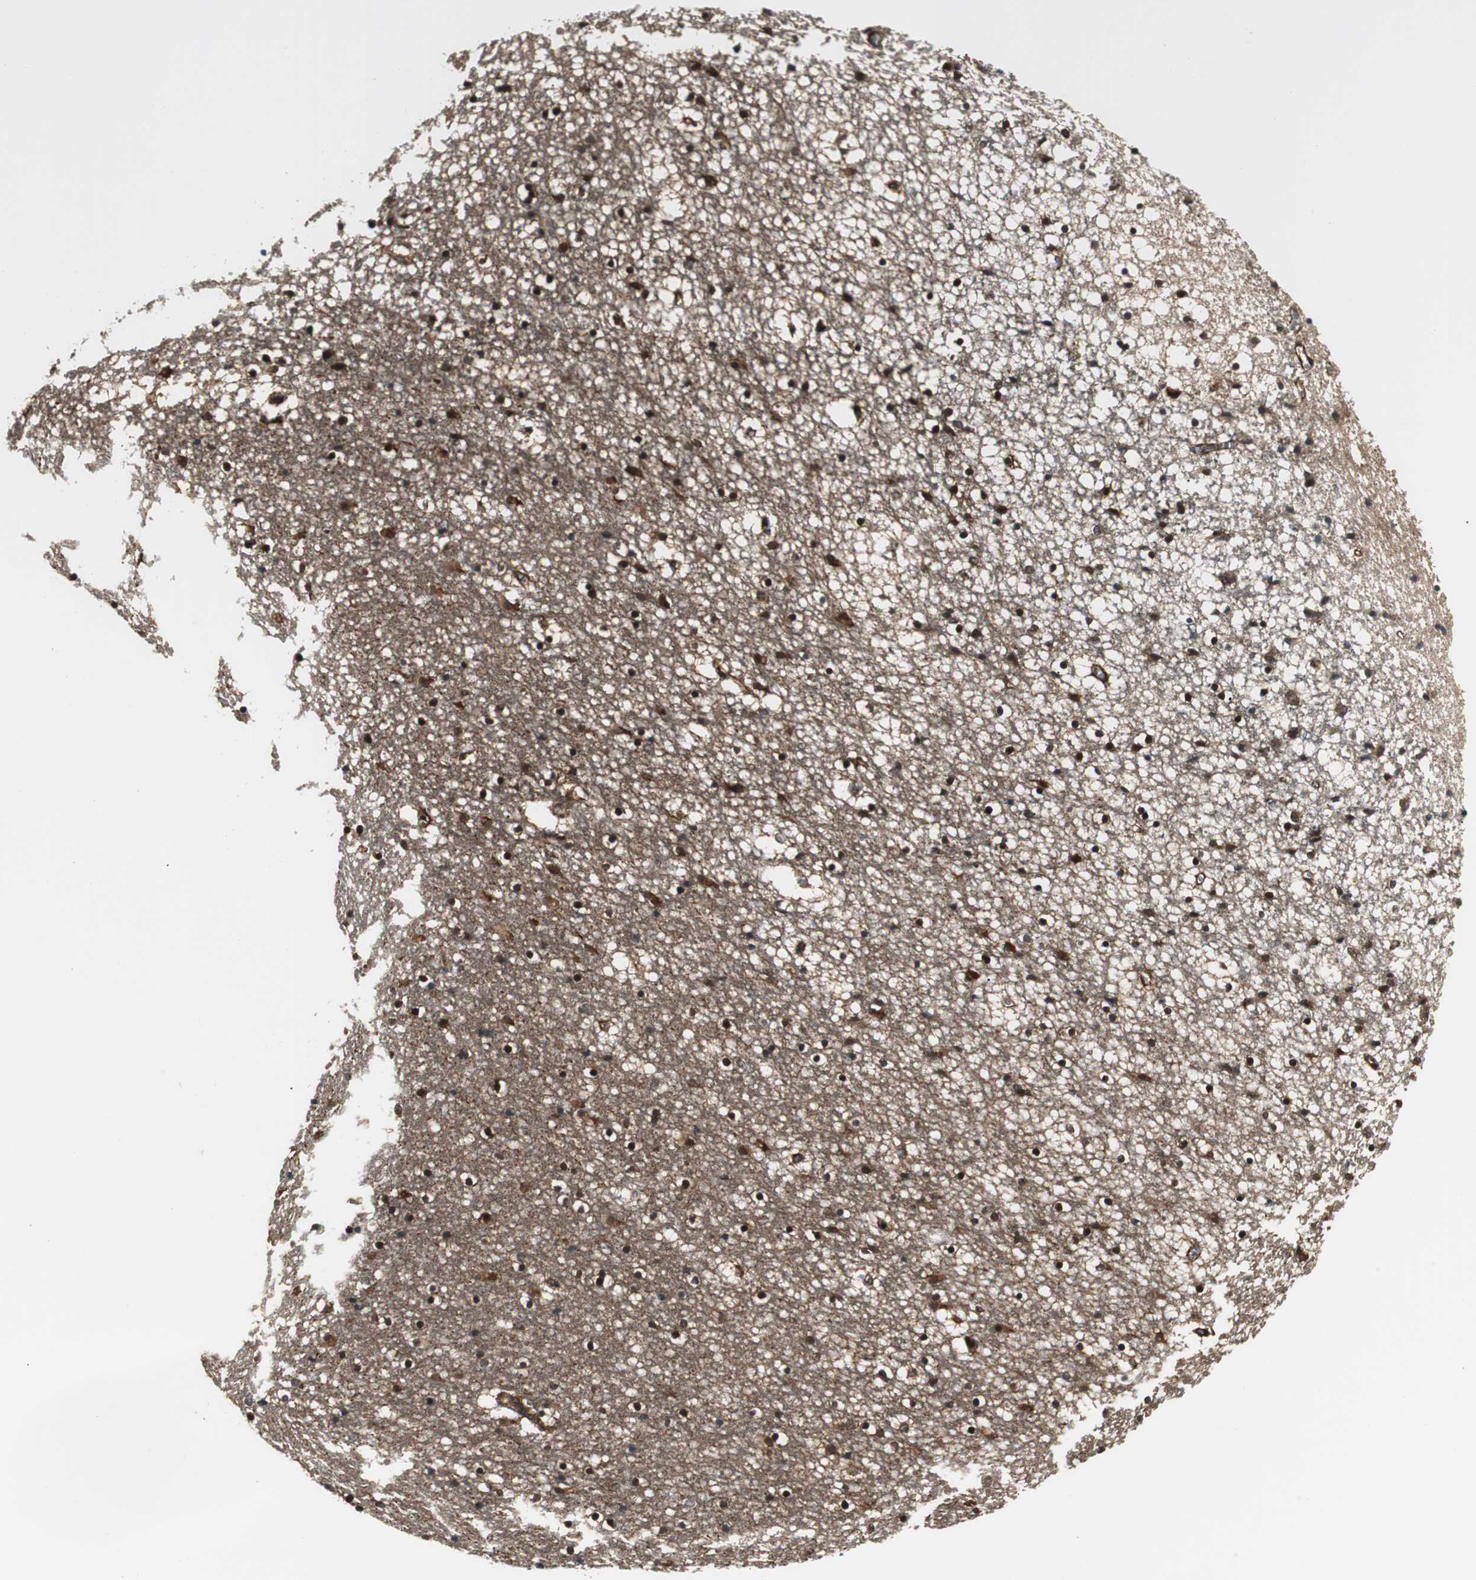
{"staining": {"intensity": "strong", "quantity": ">75%", "location": "nuclear"}, "tissue": "caudate", "cell_type": "Glial cells", "image_type": "normal", "snomed": [{"axis": "morphology", "description": "Normal tissue, NOS"}, {"axis": "topography", "description": "Lateral ventricle wall"}], "caption": "Immunohistochemistry (IHC) staining of normal caudate, which shows high levels of strong nuclear expression in approximately >75% of glial cells indicating strong nuclear protein staining. The staining was performed using DAB (3,3'-diaminobenzidine) (brown) for protein detection and nuclei were counterstained in hematoxylin (blue).", "gene": "PTPN11", "patient": {"sex": "male", "age": 45}}